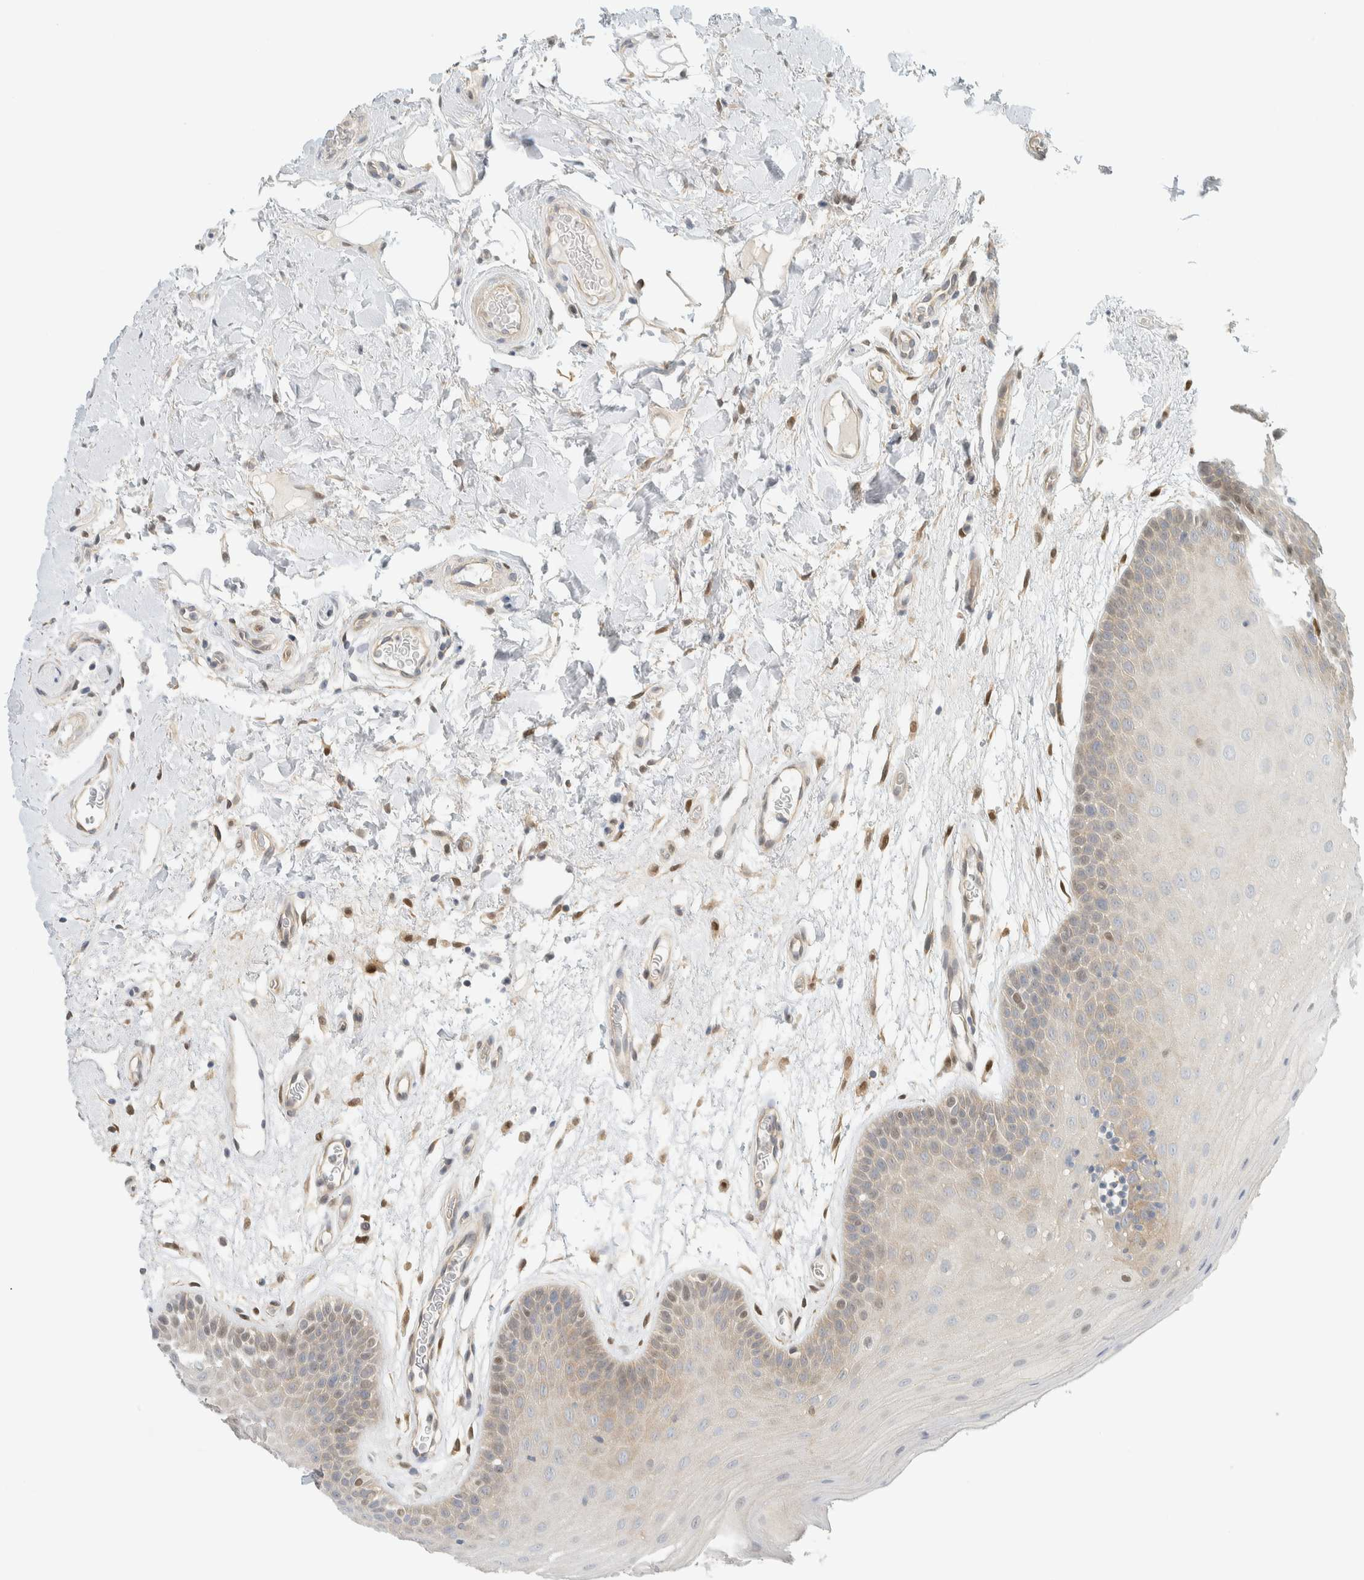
{"staining": {"intensity": "weak", "quantity": "<25%", "location": "cytoplasmic/membranous,nuclear"}, "tissue": "oral mucosa", "cell_type": "Squamous epithelial cells", "image_type": "normal", "snomed": [{"axis": "morphology", "description": "Normal tissue, NOS"}, {"axis": "morphology", "description": "Squamous cell carcinoma, NOS"}, {"axis": "topography", "description": "Oral tissue"}, {"axis": "topography", "description": "Head-Neck"}], "caption": "Immunohistochemistry image of benign oral mucosa stained for a protein (brown), which displays no positivity in squamous epithelial cells.", "gene": "TFE3", "patient": {"sex": "male", "age": 71}}